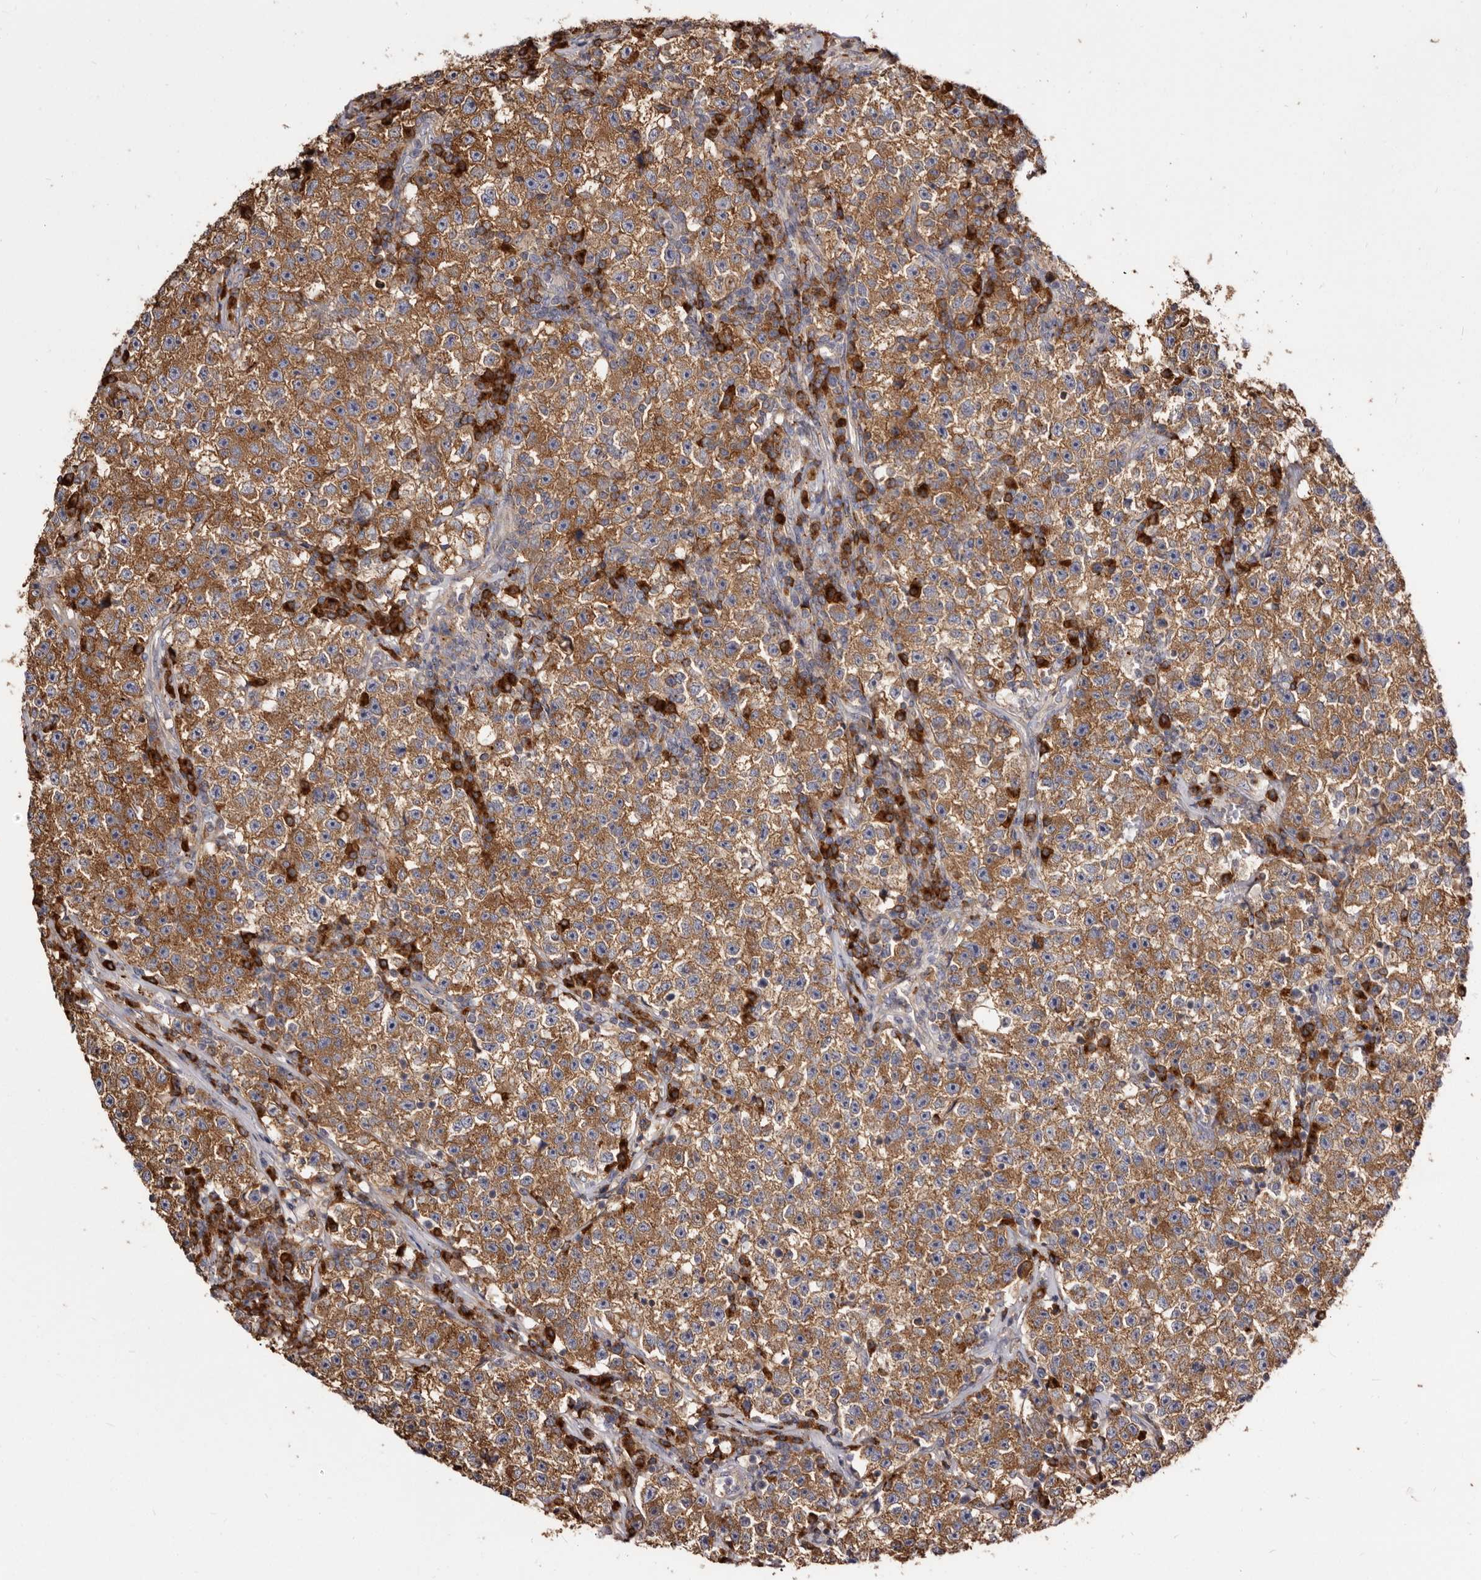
{"staining": {"intensity": "moderate", "quantity": ">75%", "location": "cytoplasmic/membranous"}, "tissue": "testis cancer", "cell_type": "Tumor cells", "image_type": "cancer", "snomed": [{"axis": "morphology", "description": "Seminoma, NOS"}, {"axis": "topography", "description": "Testis"}], "caption": "Immunohistochemistry (IHC) micrograph of human testis cancer stained for a protein (brown), which reveals medium levels of moderate cytoplasmic/membranous positivity in approximately >75% of tumor cells.", "gene": "TPD52", "patient": {"sex": "male", "age": 22}}